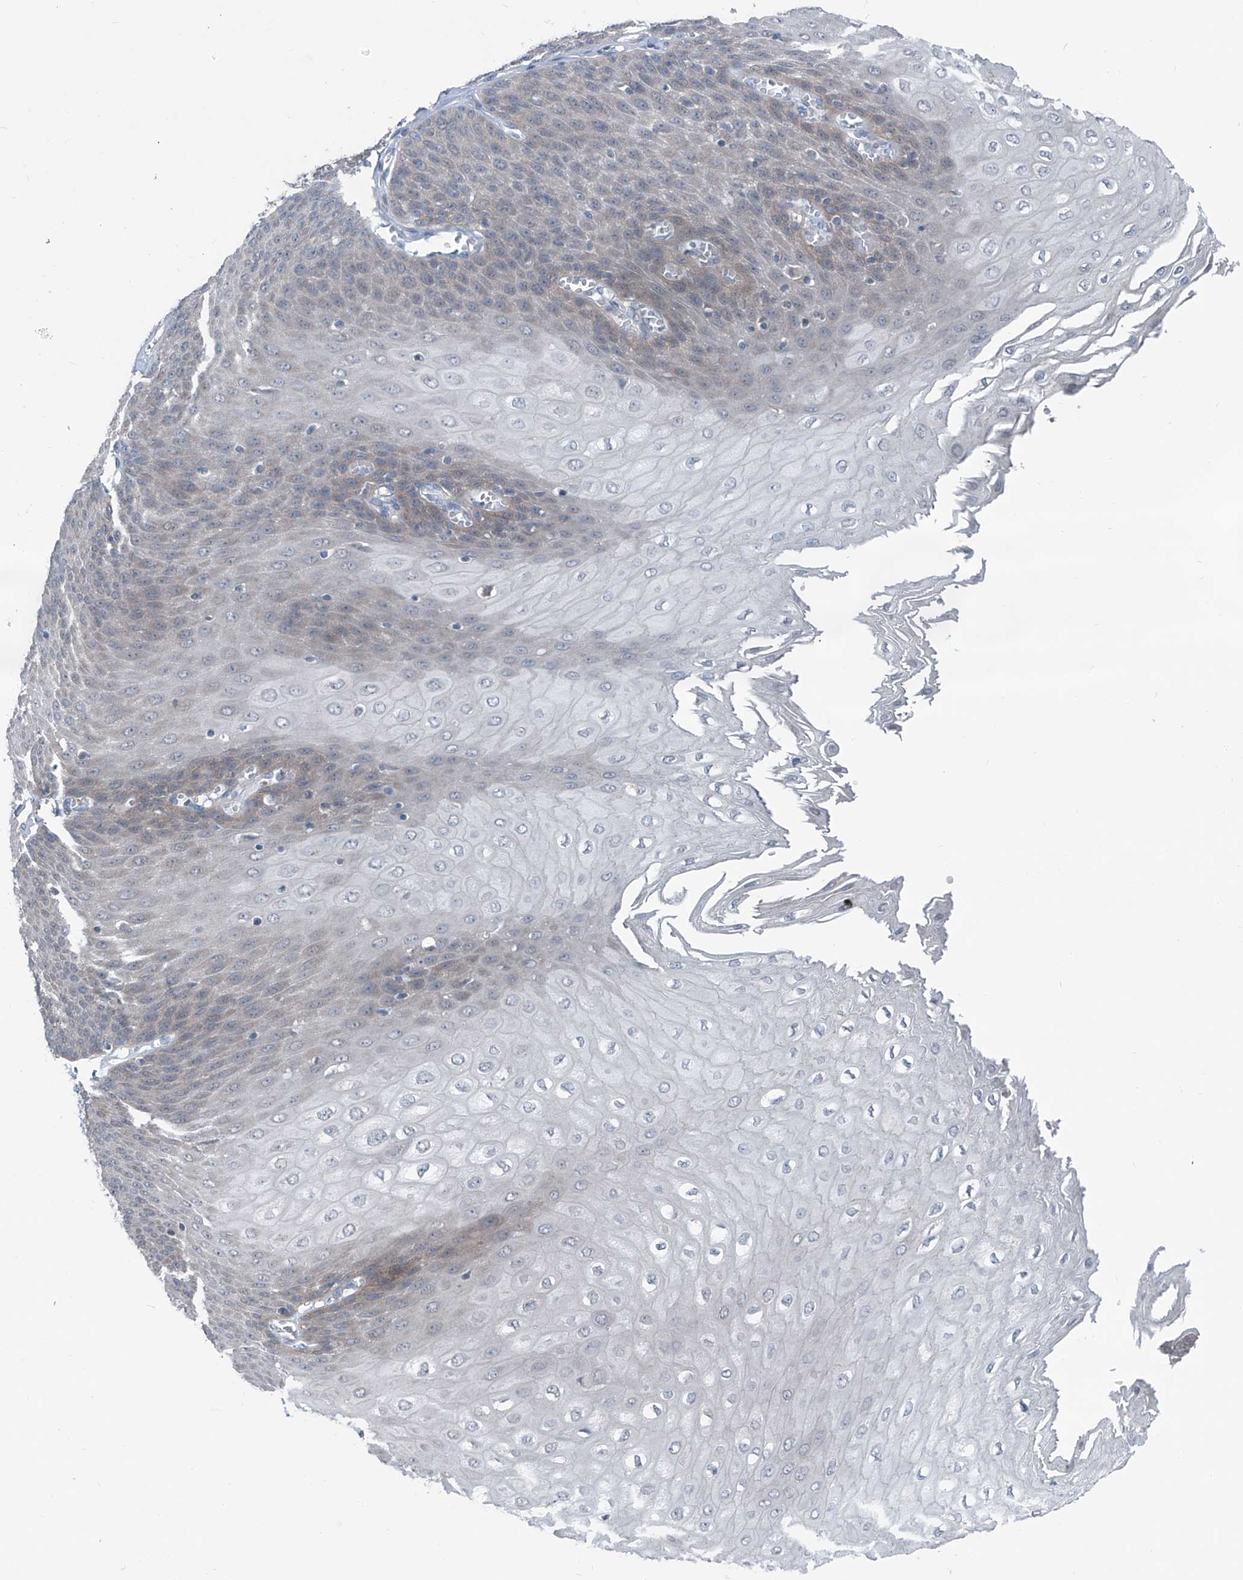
{"staining": {"intensity": "weak", "quantity": "<25%", "location": "cytoplasmic/membranous"}, "tissue": "esophagus", "cell_type": "Squamous epithelial cells", "image_type": "normal", "snomed": [{"axis": "morphology", "description": "Normal tissue, NOS"}, {"axis": "topography", "description": "Esophagus"}], "caption": "Squamous epithelial cells show no significant positivity in benign esophagus. (DAB immunohistochemistry, high magnification).", "gene": "HSPB11", "patient": {"sex": "male", "age": 60}}